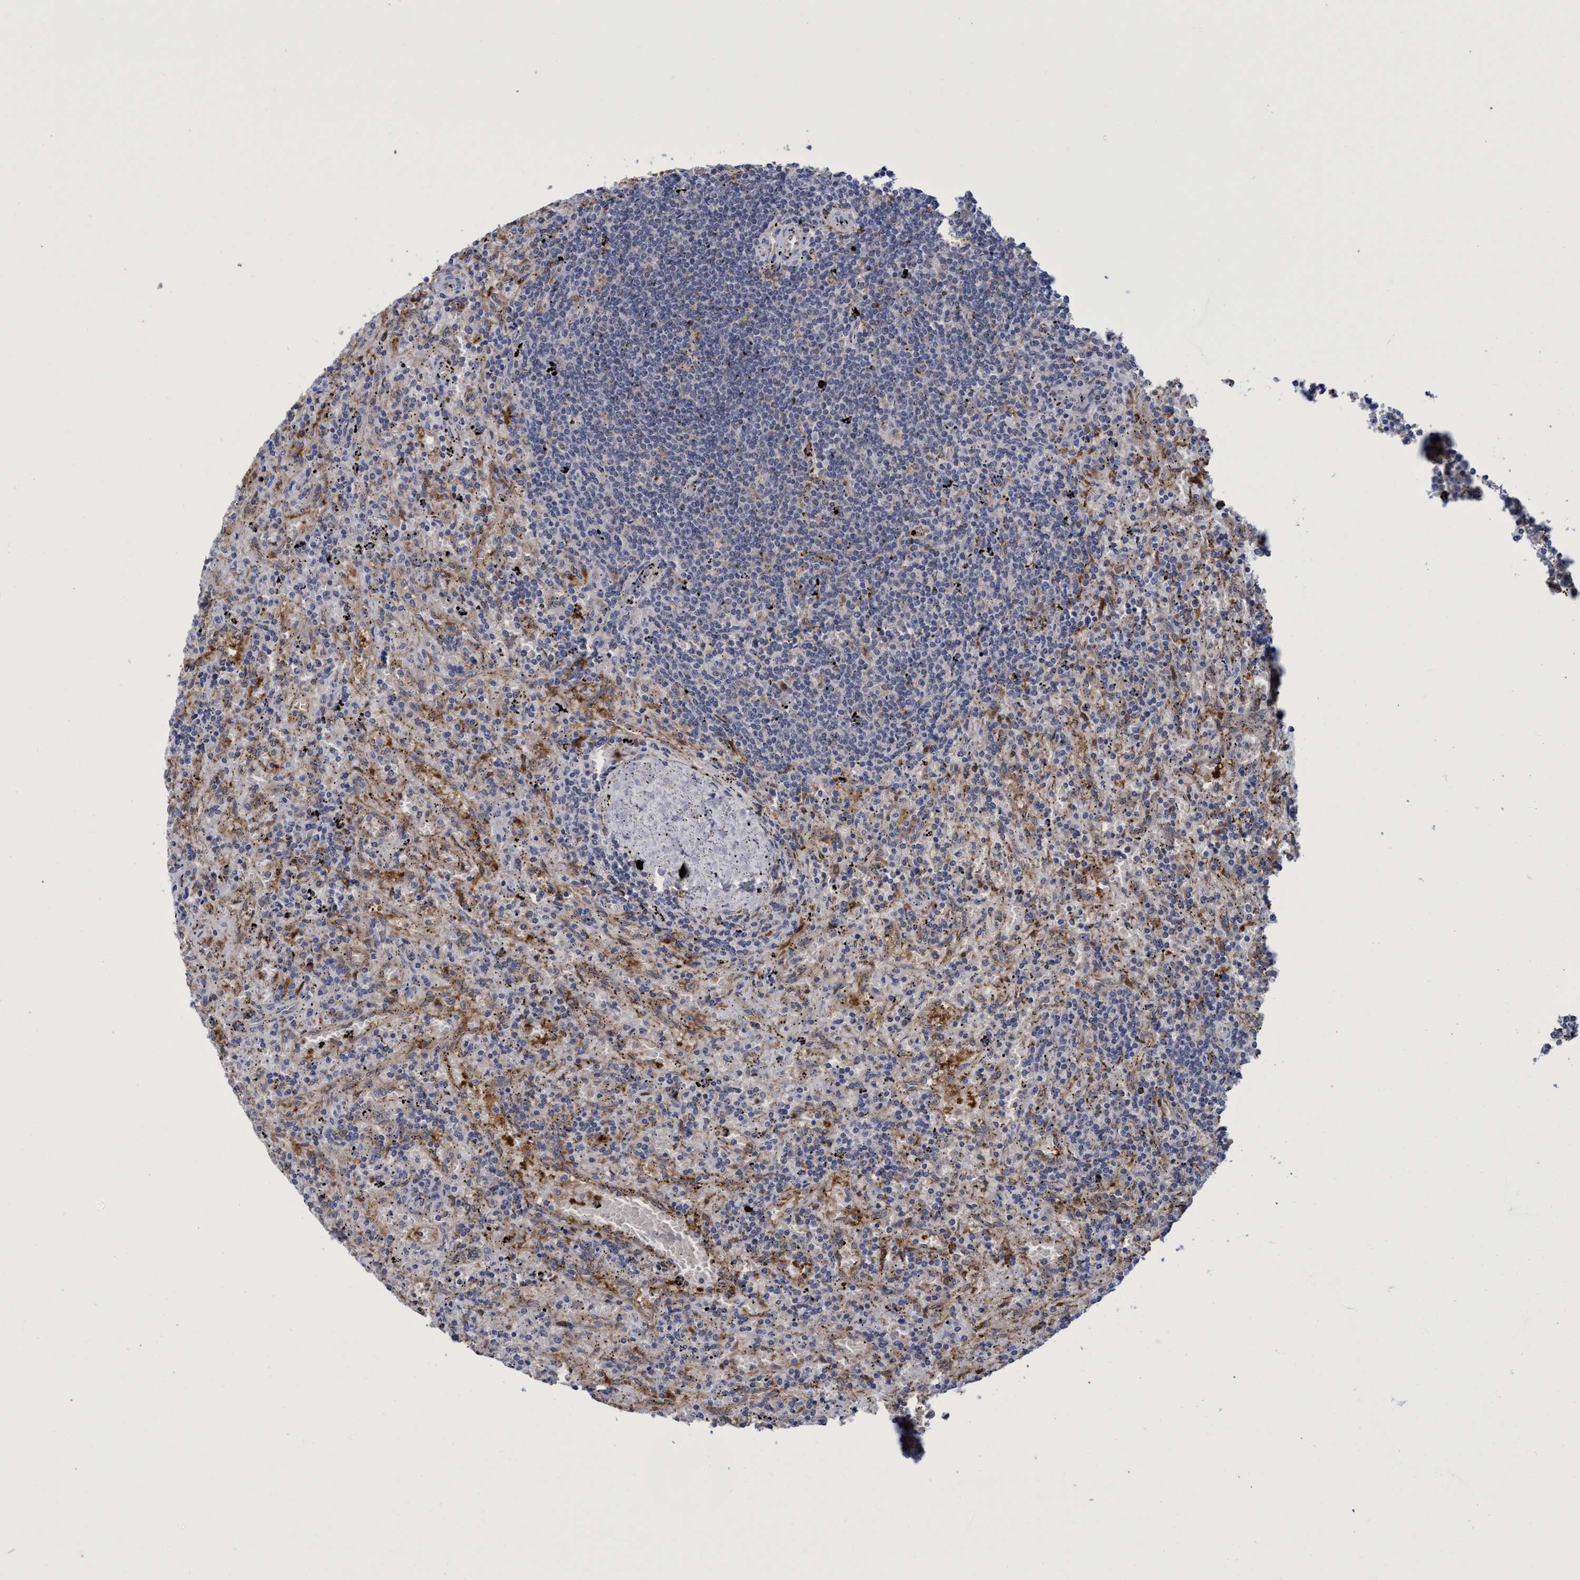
{"staining": {"intensity": "negative", "quantity": "none", "location": "none"}, "tissue": "lymphoma", "cell_type": "Tumor cells", "image_type": "cancer", "snomed": [{"axis": "morphology", "description": "Malignant lymphoma, non-Hodgkin's type, Low grade"}, {"axis": "topography", "description": "Spleen"}], "caption": "A high-resolution histopathology image shows immunohistochemistry staining of low-grade malignant lymphoma, non-Hodgkin's type, which exhibits no significant staining in tumor cells.", "gene": "PNPO", "patient": {"sex": "male", "age": 76}}